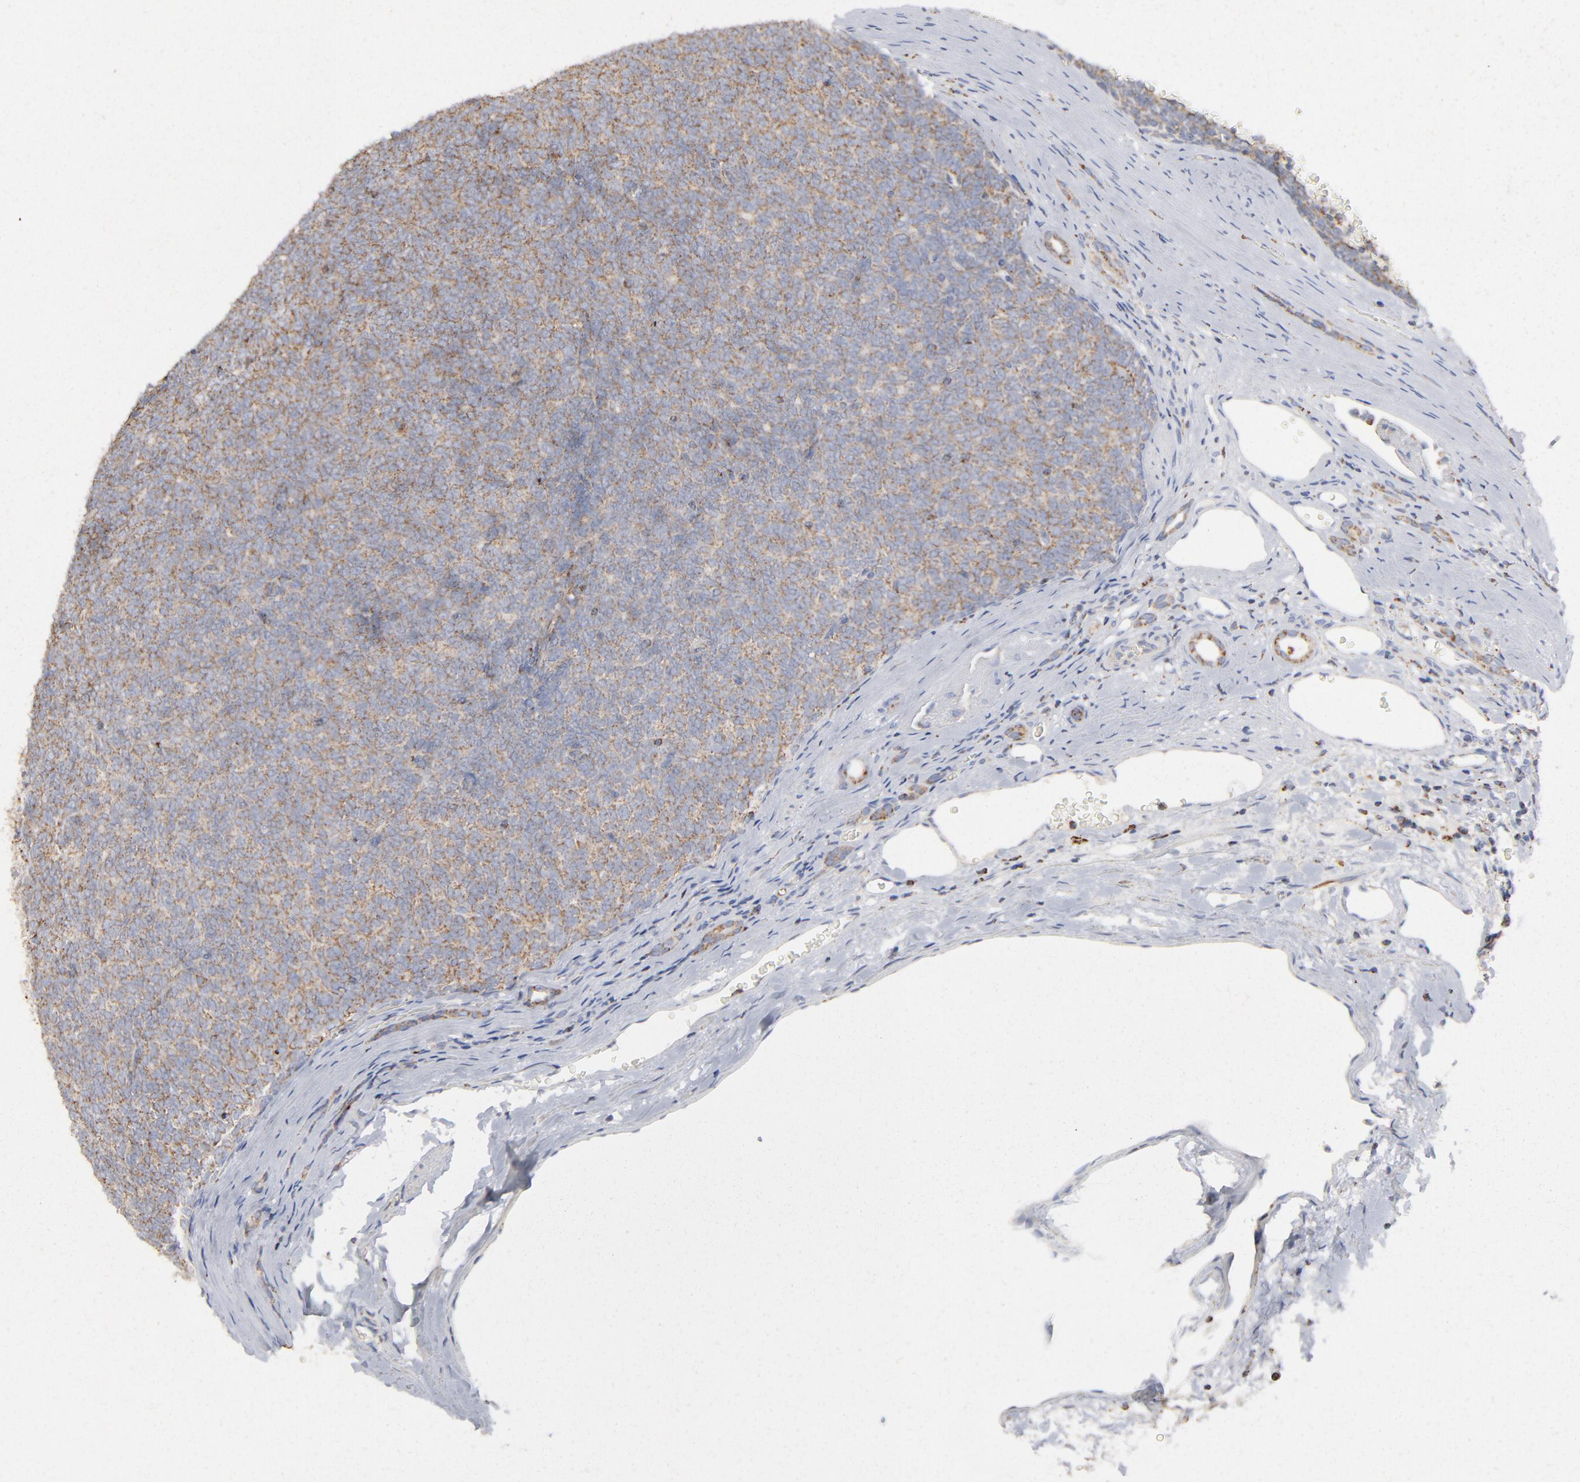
{"staining": {"intensity": "weak", "quantity": ">75%", "location": "cytoplasmic/membranous"}, "tissue": "renal cancer", "cell_type": "Tumor cells", "image_type": "cancer", "snomed": [{"axis": "morphology", "description": "Neoplasm, malignant, NOS"}, {"axis": "topography", "description": "Kidney"}], "caption": "Approximately >75% of tumor cells in human malignant neoplasm (renal) show weak cytoplasmic/membranous protein staining as visualized by brown immunohistochemical staining.", "gene": "ASB3", "patient": {"sex": "male", "age": 28}}